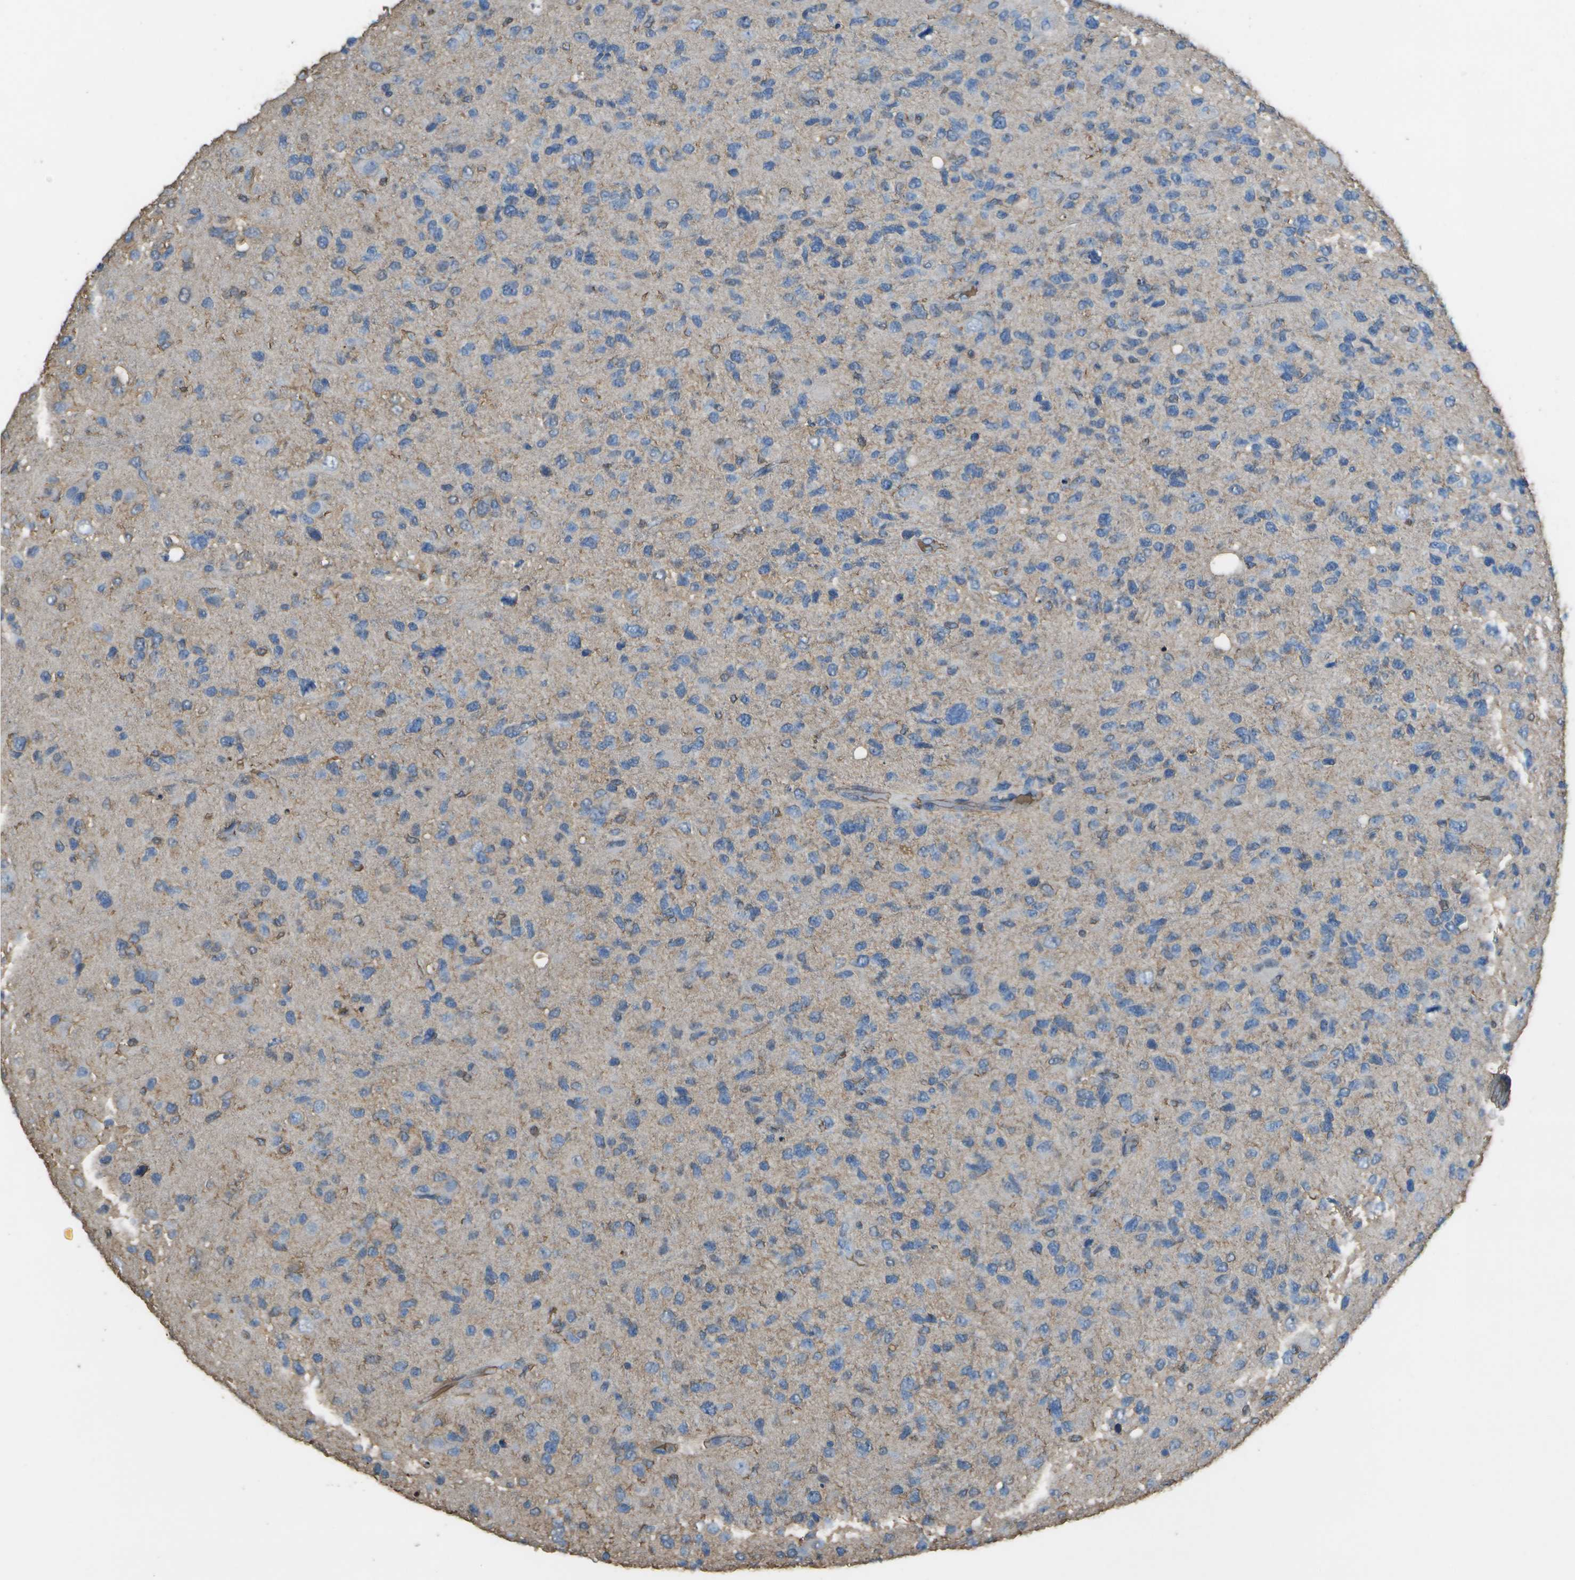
{"staining": {"intensity": "negative", "quantity": "none", "location": "none"}, "tissue": "glioma", "cell_type": "Tumor cells", "image_type": "cancer", "snomed": [{"axis": "morphology", "description": "Glioma, malignant, High grade"}, {"axis": "topography", "description": "Brain"}], "caption": "The IHC histopathology image has no significant staining in tumor cells of malignant glioma (high-grade) tissue. (DAB immunohistochemistry visualized using brightfield microscopy, high magnification).", "gene": "CYP4F11", "patient": {"sex": "female", "age": 58}}